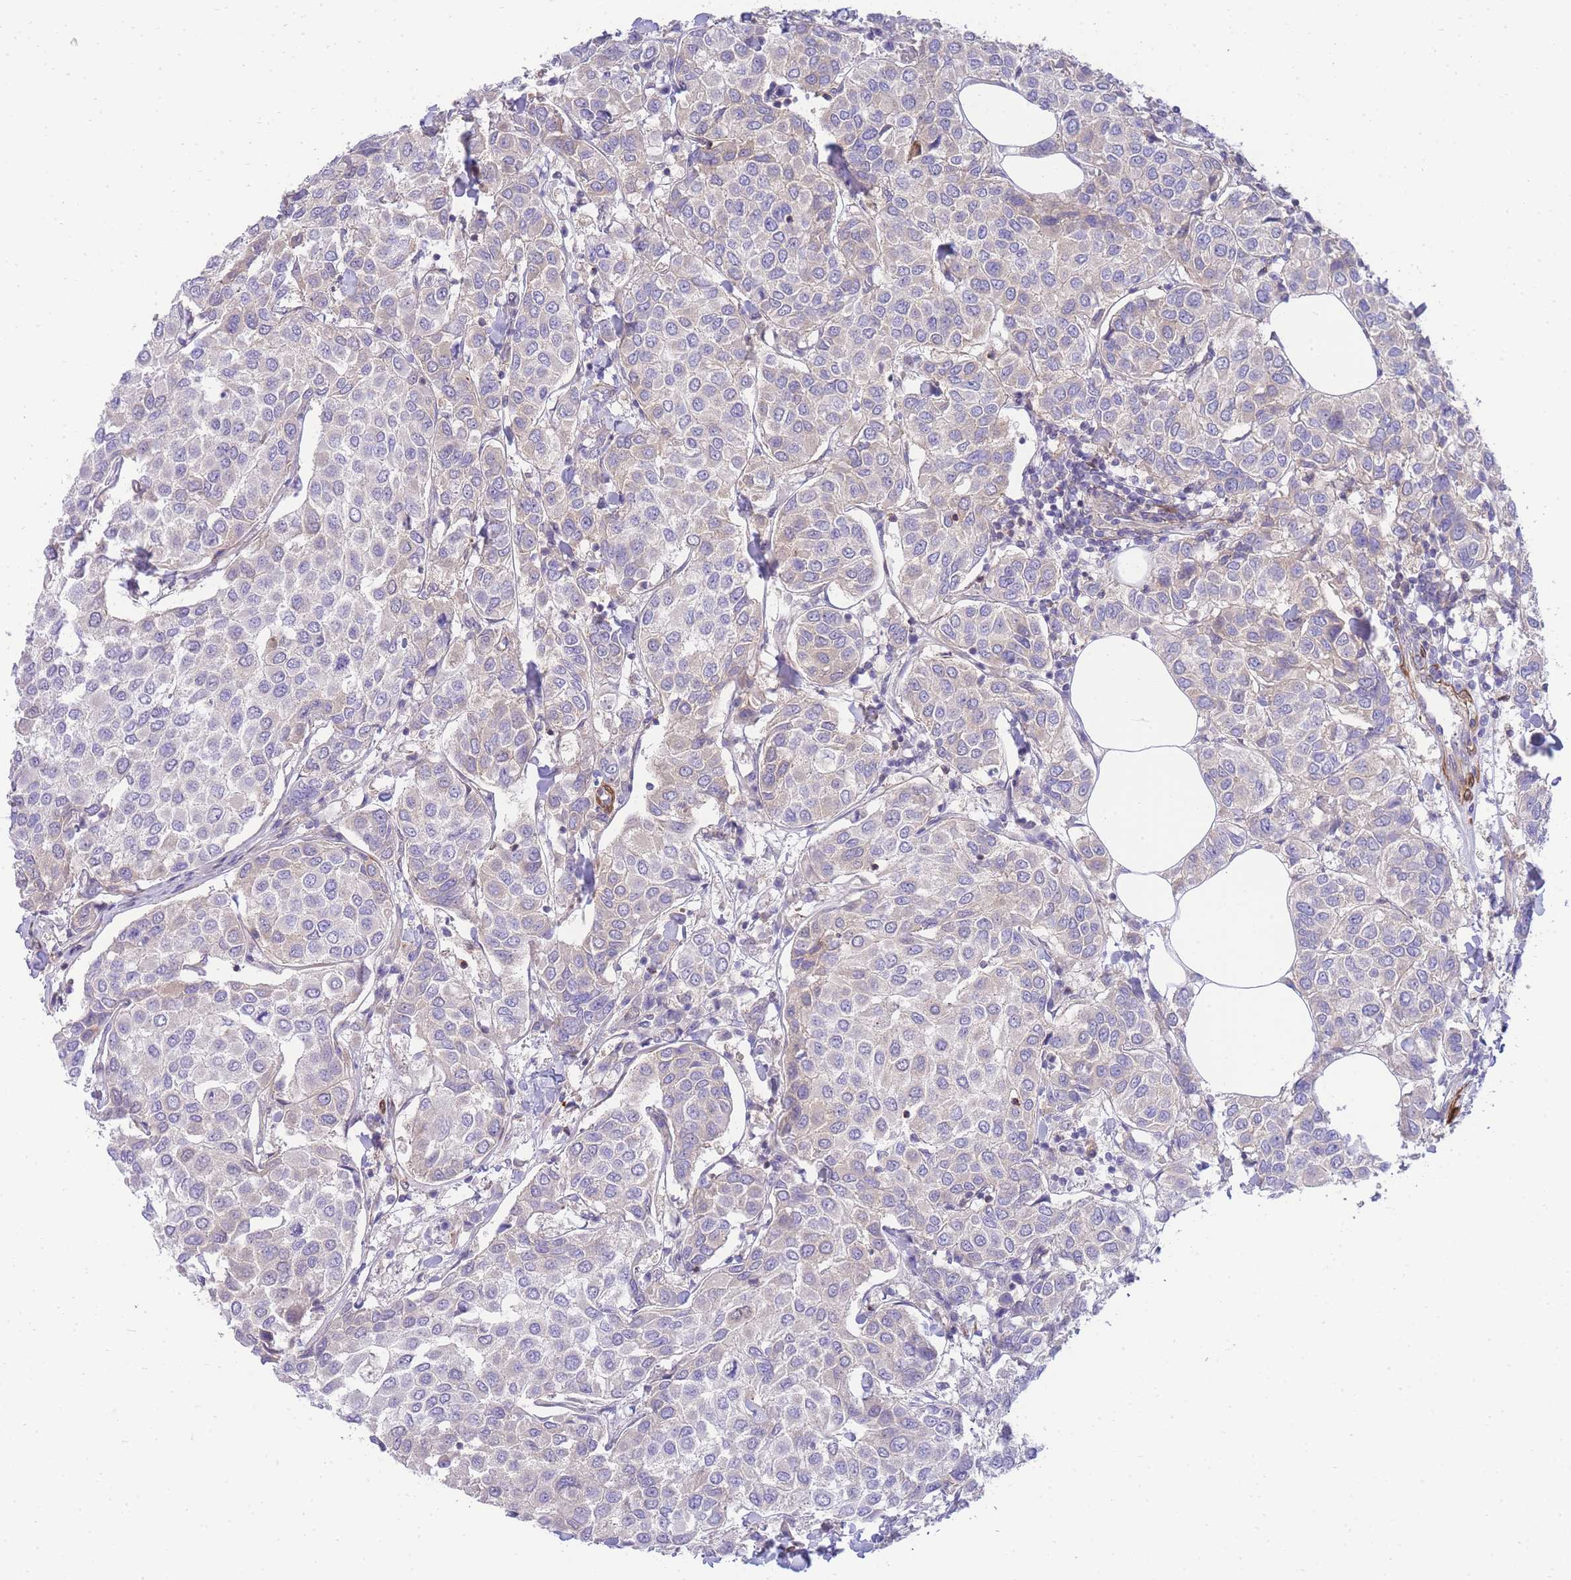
{"staining": {"intensity": "weak", "quantity": "<25%", "location": "cytoplasmic/membranous"}, "tissue": "breast cancer", "cell_type": "Tumor cells", "image_type": "cancer", "snomed": [{"axis": "morphology", "description": "Duct carcinoma"}, {"axis": "topography", "description": "Breast"}], "caption": "Breast cancer was stained to show a protein in brown. There is no significant expression in tumor cells.", "gene": "FBN3", "patient": {"sex": "female", "age": 55}}